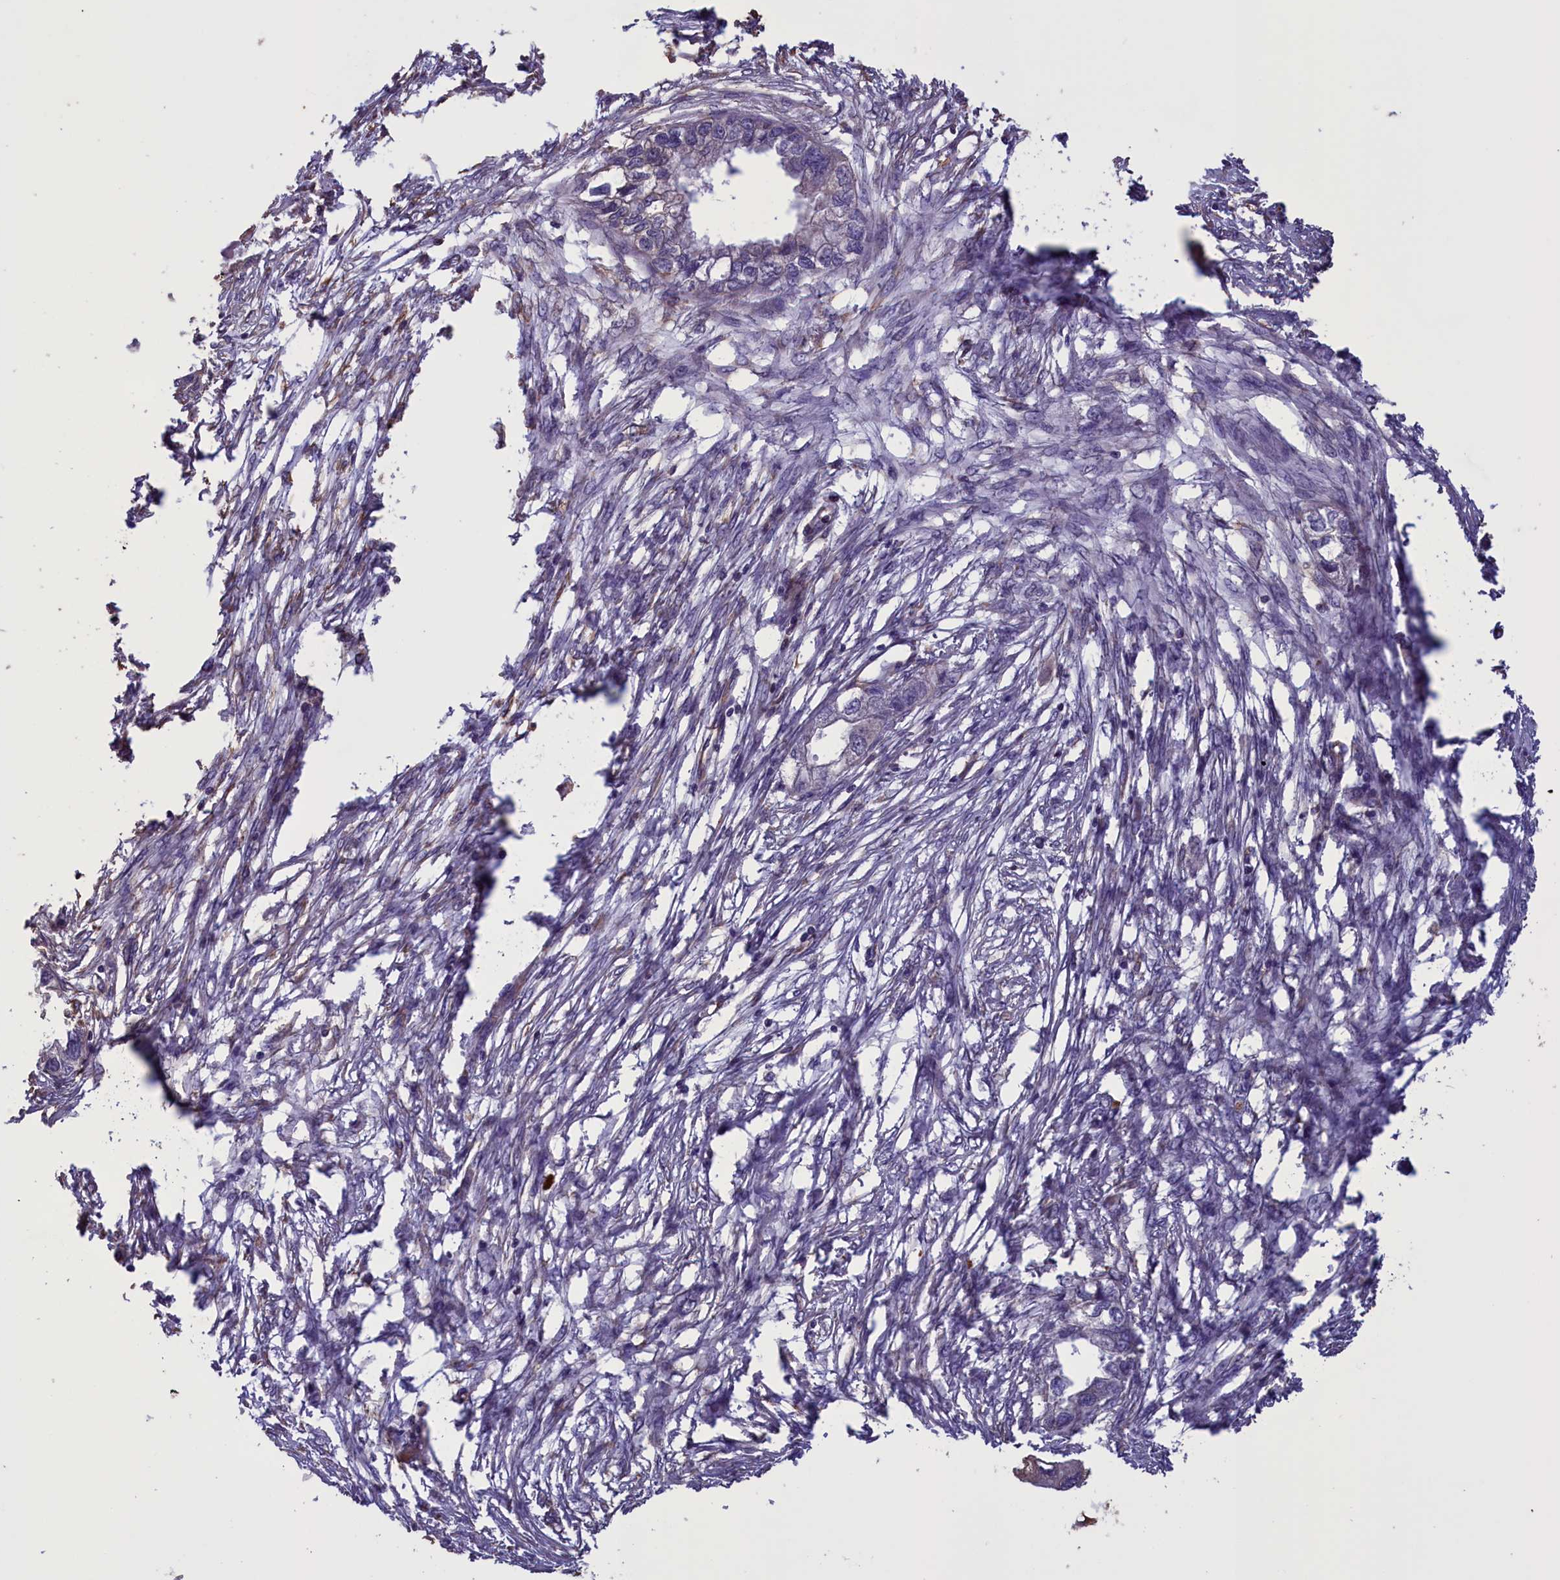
{"staining": {"intensity": "negative", "quantity": "none", "location": "none"}, "tissue": "endometrial cancer", "cell_type": "Tumor cells", "image_type": "cancer", "snomed": [{"axis": "morphology", "description": "Adenocarcinoma, NOS"}, {"axis": "morphology", "description": "Adenocarcinoma, metastatic, NOS"}, {"axis": "topography", "description": "Adipose tissue"}, {"axis": "topography", "description": "Endometrium"}], "caption": "DAB (3,3'-diaminobenzidine) immunohistochemical staining of endometrial cancer displays no significant staining in tumor cells.", "gene": "DAPK3", "patient": {"sex": "female", "age": 67}}